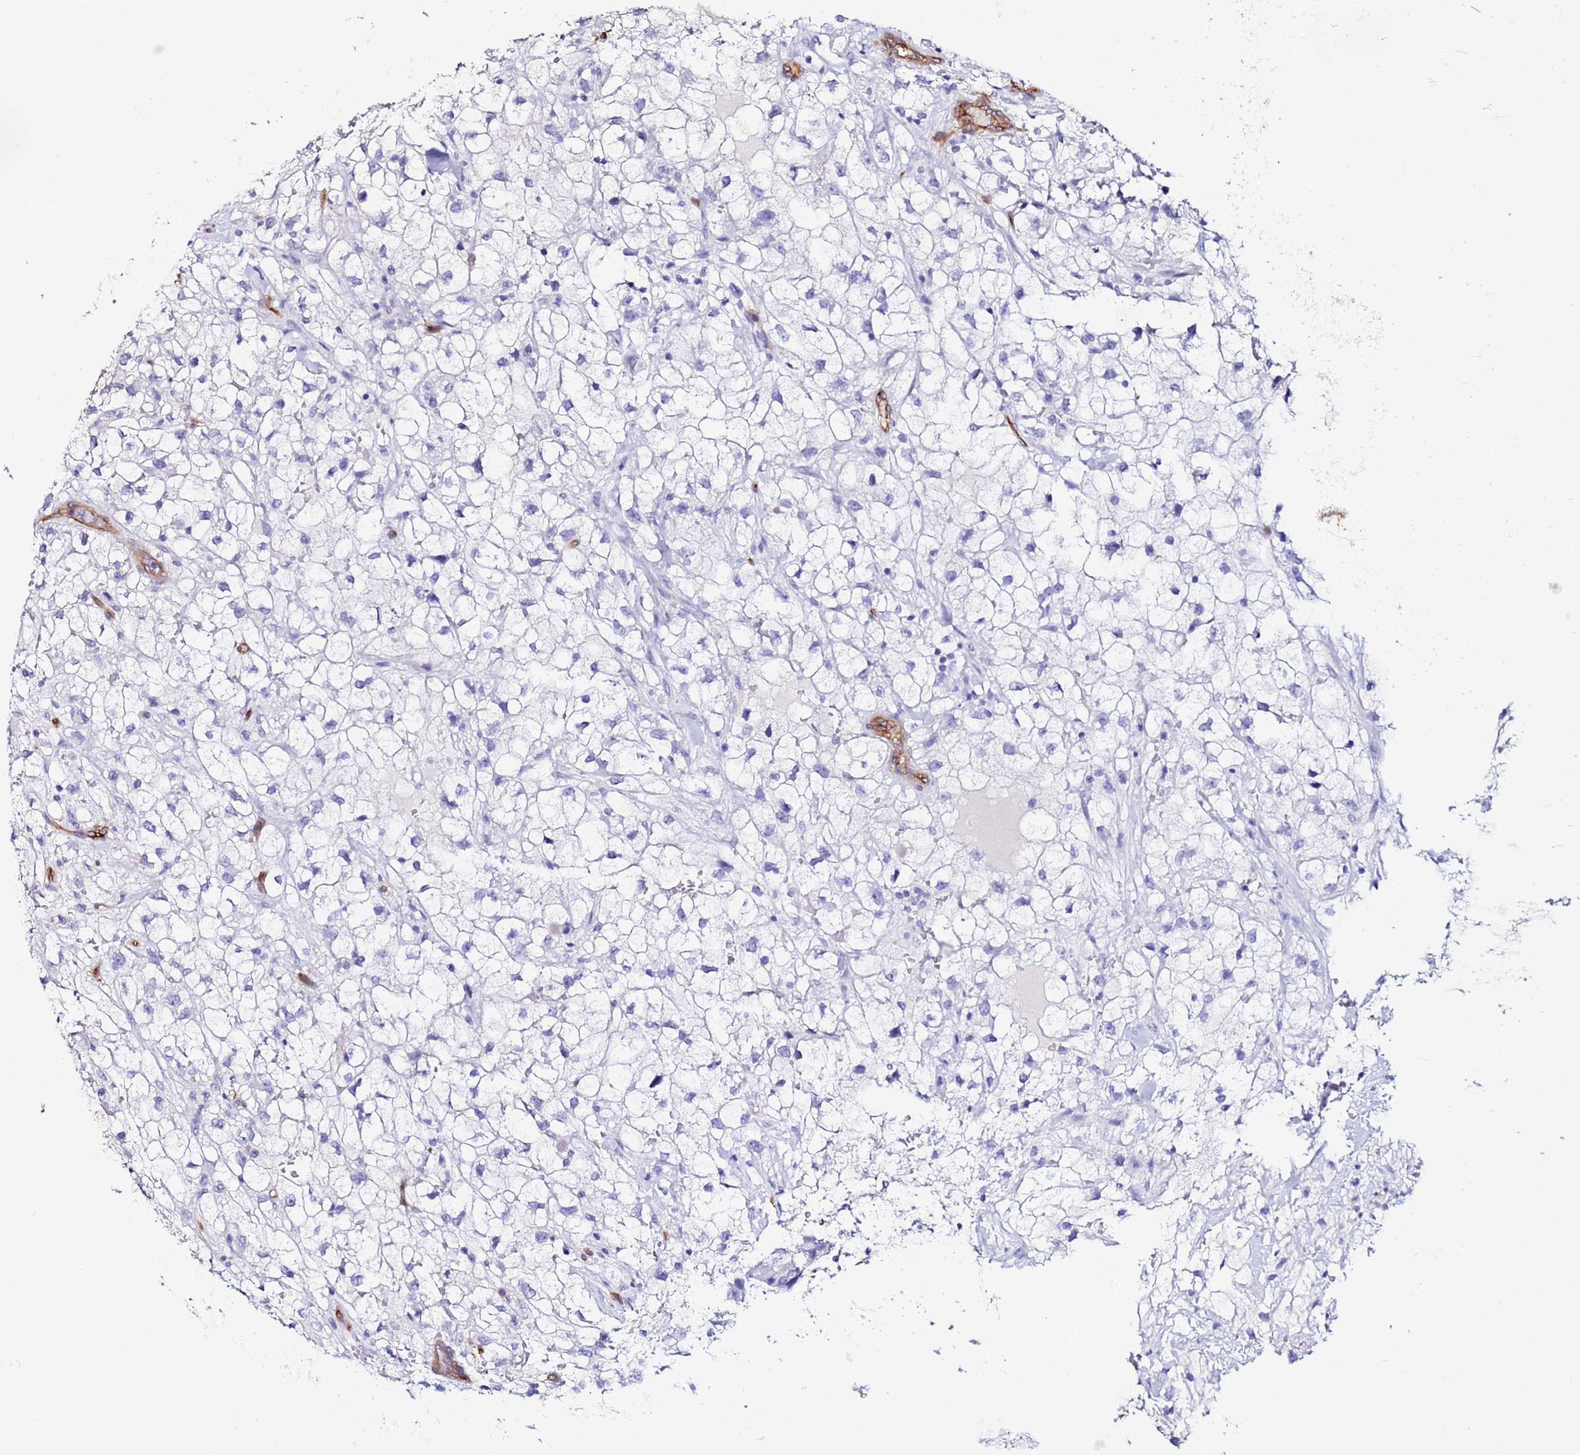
{"staining": {"intensity": "negative", "quantity": "none", "location": "none"}, "tissue": "renal cancer", "cell_type": "Tumor cells", "image_type": "cancer", "snomed": [{"axis": "morphology", "description": "Adenocarcinoma, NOS"}, {"axis": "topography", "description": "Kidney"}], "caption": "There is no significant expression in tumor cells of adenocarcinoma (renal).", "gene": "DEFB104A", "patient": {"sex": "male", "age": 59}}